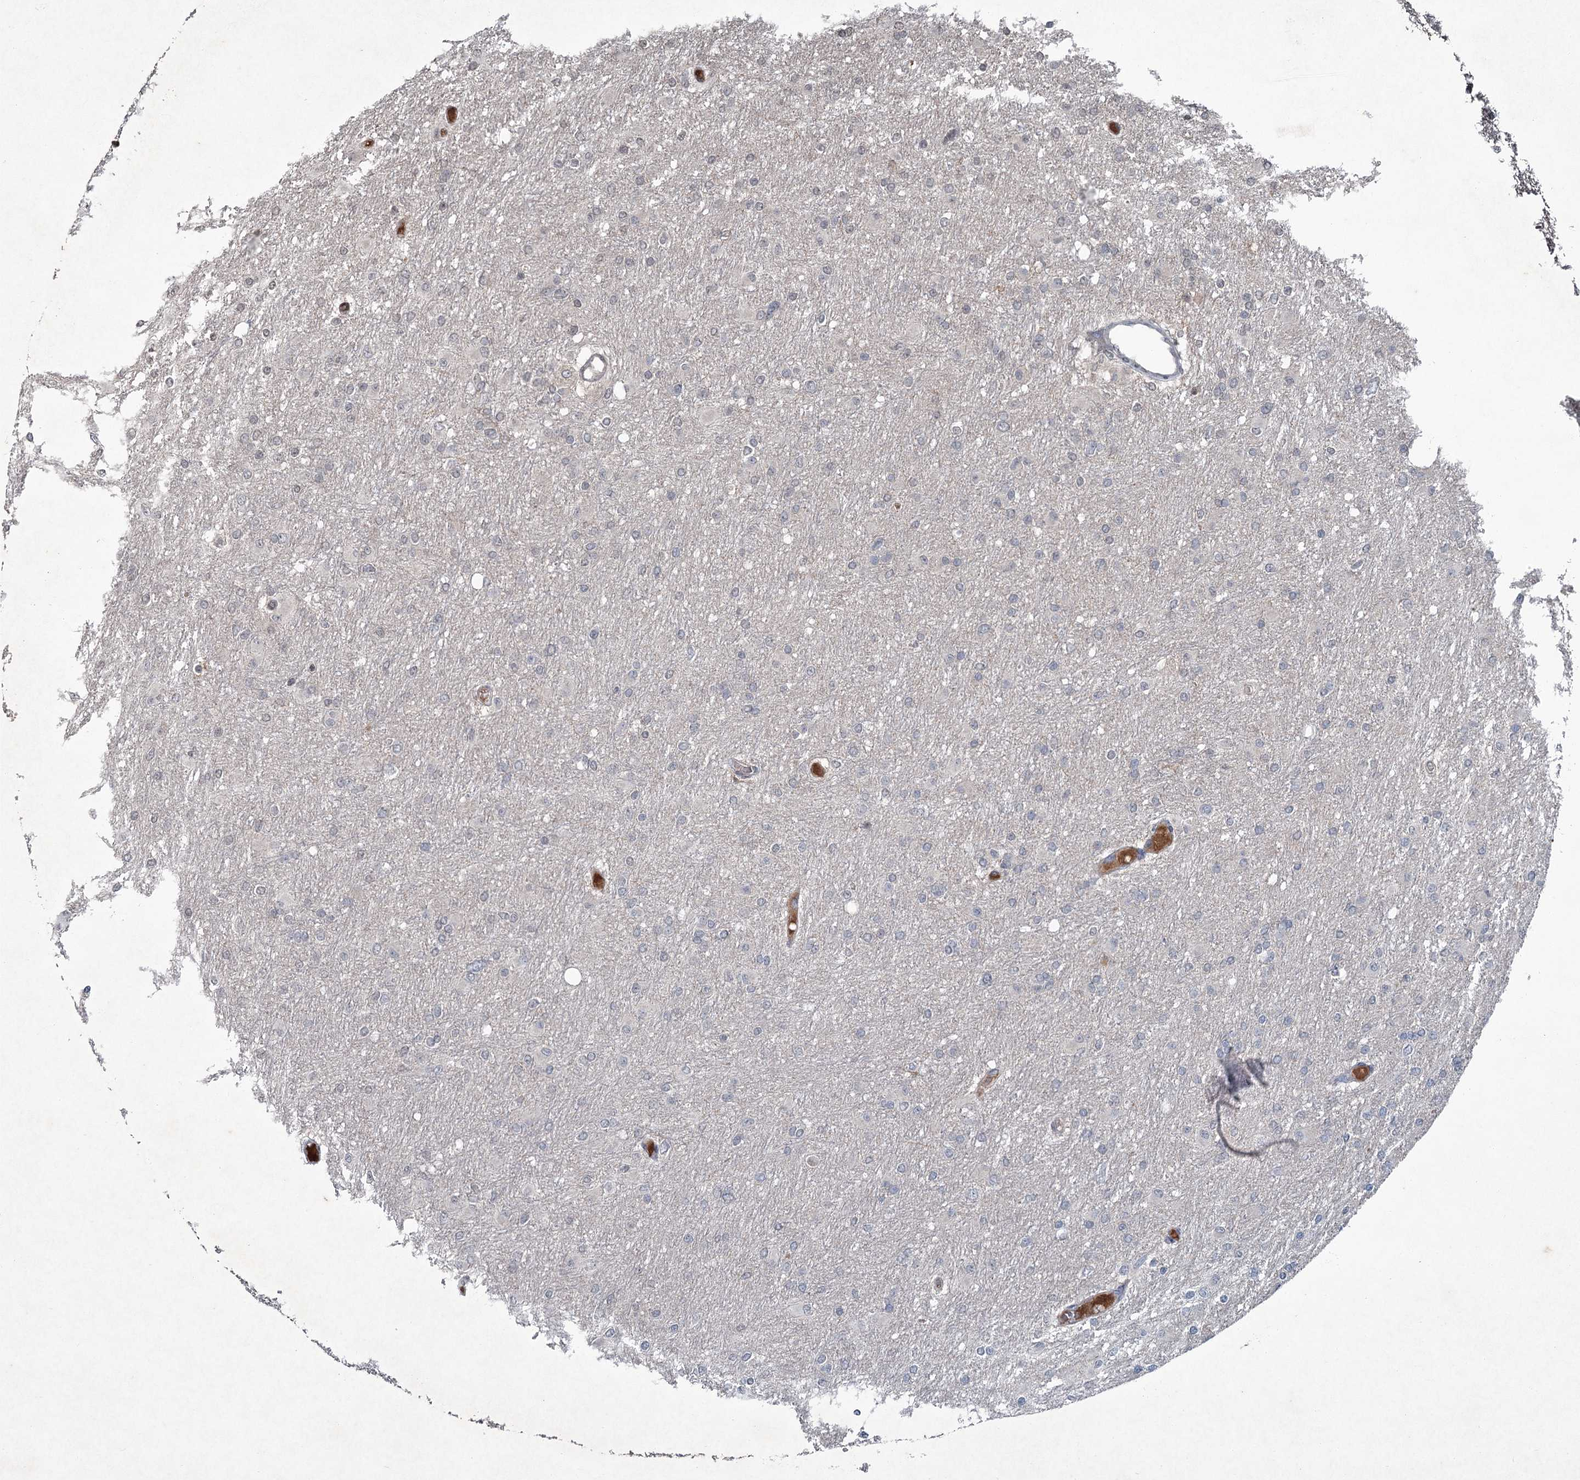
{"staining": {"intensity": "negative", "quantity": "none", "location": "none"}, "tissue": "glioma", "cell_type": "Tumor cells", "image_type": "cancer", "snomed": [{"axis": "morphology", "description": "Glioma, malignant, High grade"}, {"axis": "topography", "description": "Cerebral cortex"}], "caption": "An immunohistochemistry image of glioma is shown. There is no staining in tumor cells of glioma.", "gene": "PGLYRP2", "patient": {"sex": "female", "age": 36}}